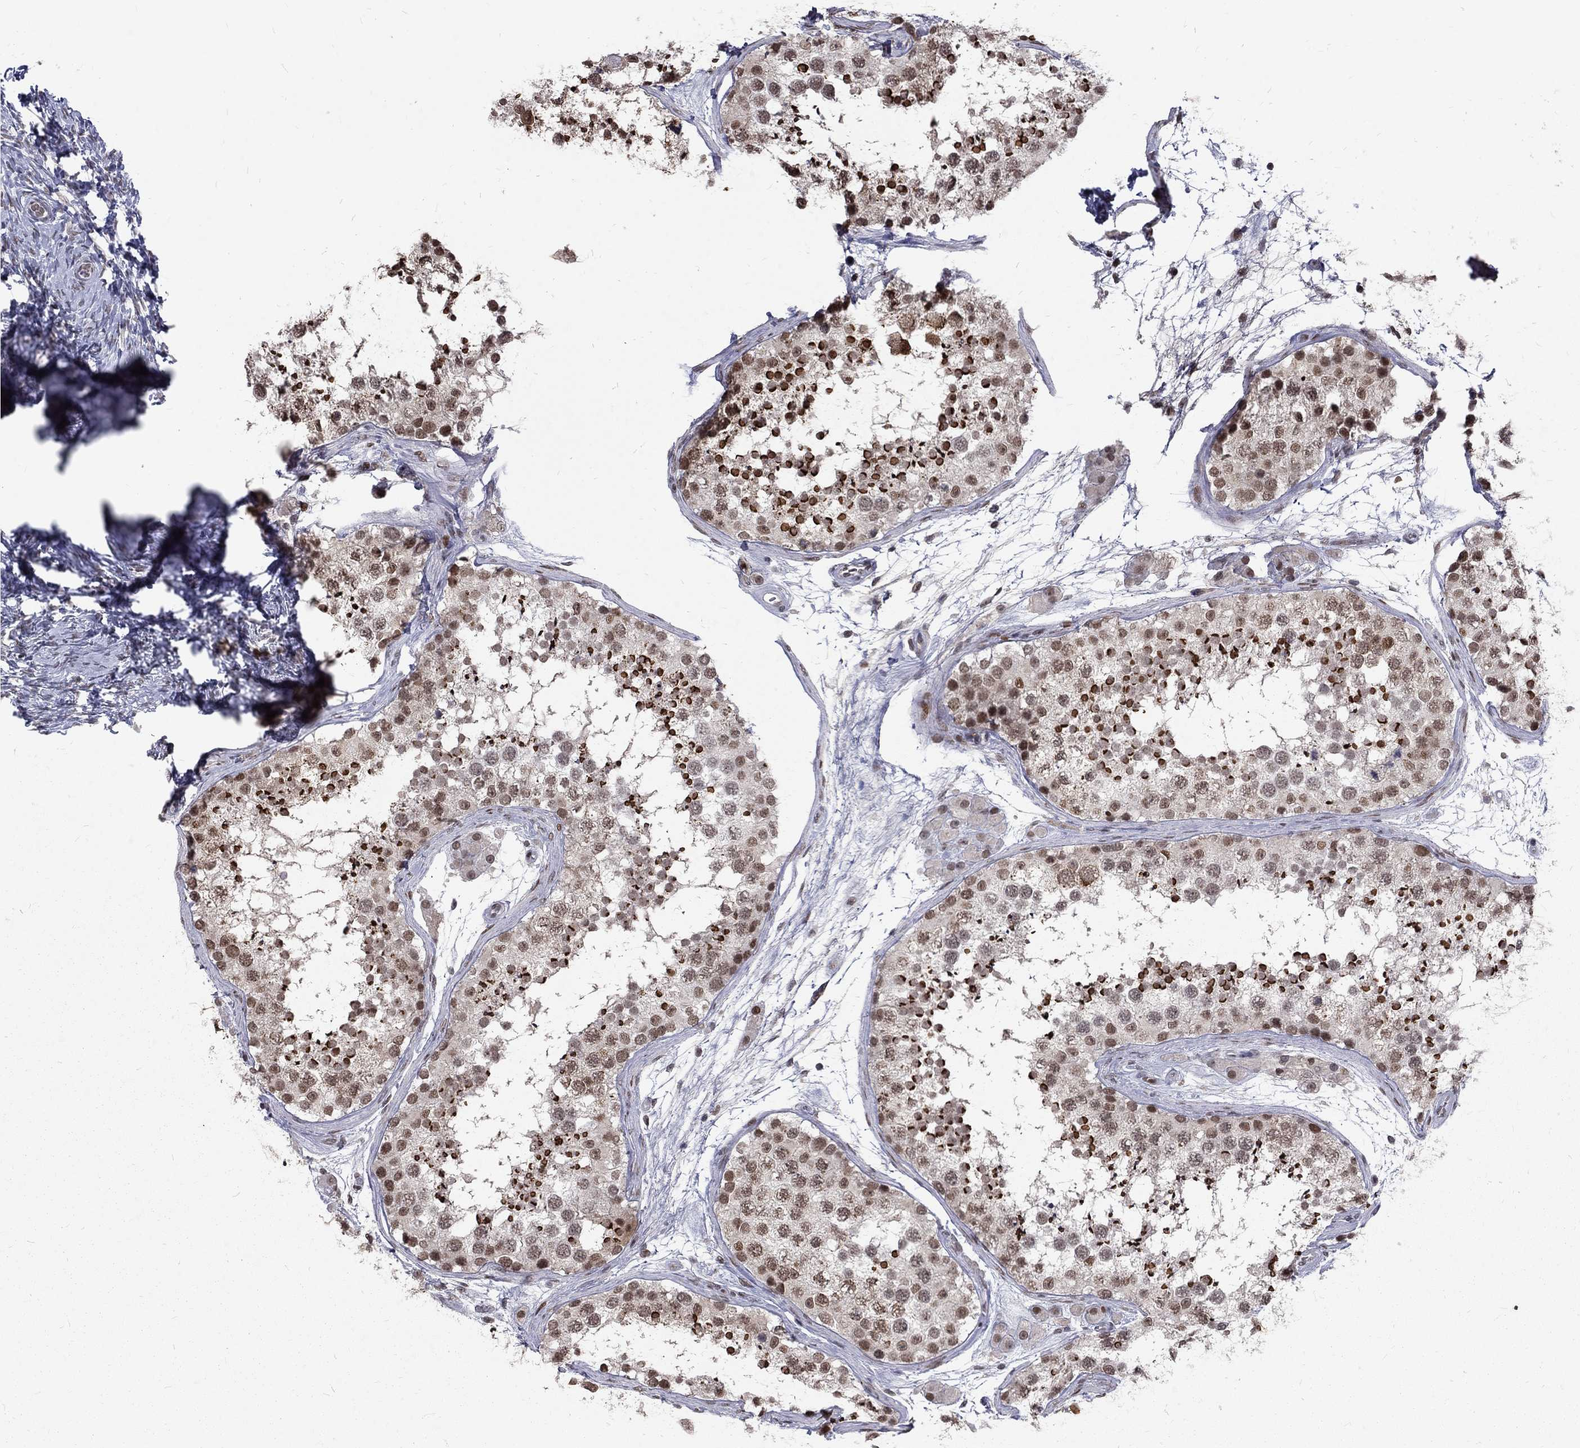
{"staining": {"intensity": "strong", "quantity": "25%-75%", "location": "nuclear"}, "tissue": "testis", "cell_type": "Cells in seminiferous ducts", "image_type": "normal", "snomed": [{"axis": "morphology", "description": "Normal tissue, NOS"}, {"axis": "topography", "description": "Testis"}], "caption": "The immunohistochemical stain highlights strong nuclear staining in cells in seminiferous ducts of normal testis.", "gene": "TCEAL1", "patient": {"sex": "male", "age": 41}}